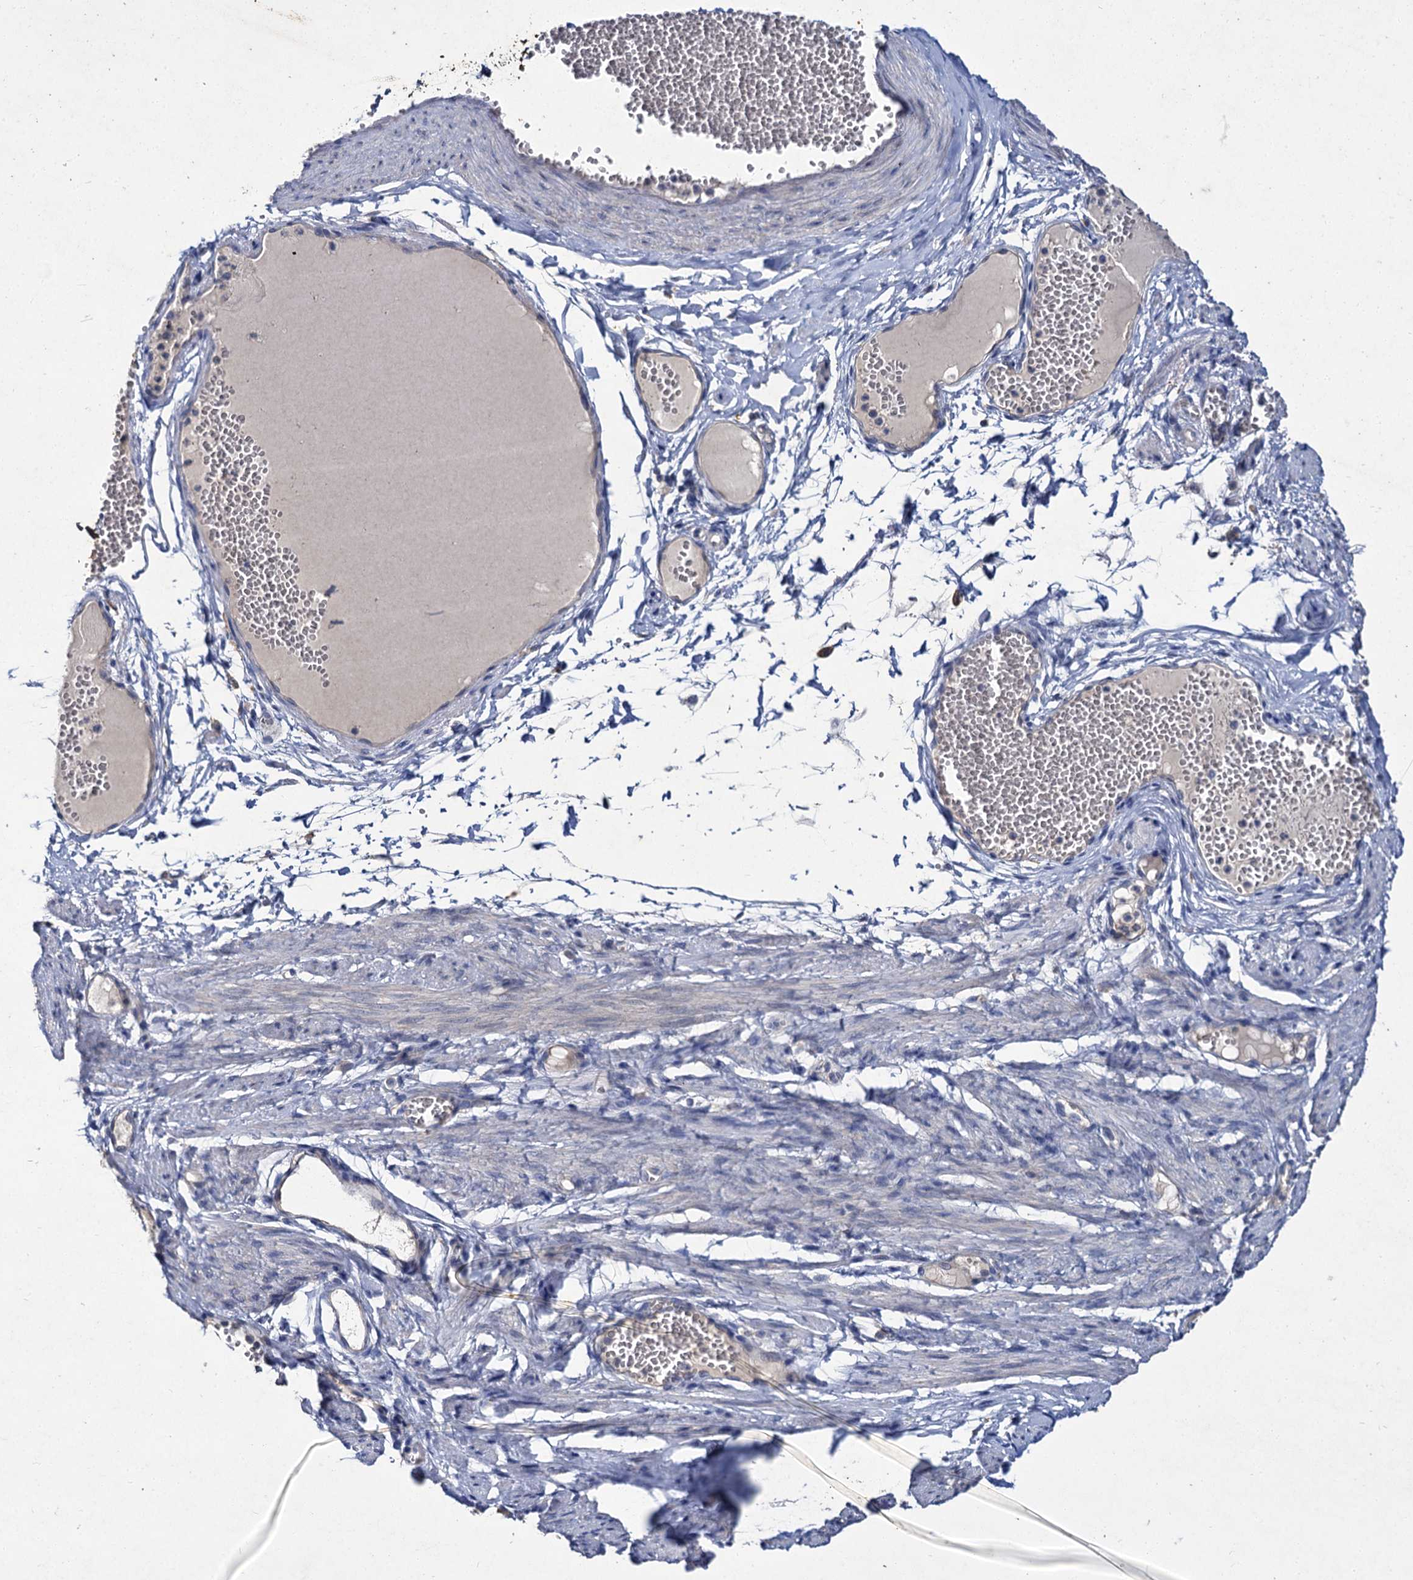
{"staining": {"intensity": "negative", "quantity": "none", "location": "none"}, "tissue": "adipose tissue", "cell_type": "Adipocytes", "image_type": "normal", "snomed": [{"axis": "morphology", "description": "Normal tissue, NOS"}, {"axis": "topography", "description": "Smooth muscle"}, {"axis": "topography", "description": "Peripheral nerve tissue"}], "caption": "Adipocytes are negative for protein expression in normal human adipose tissue. The staining is performed using DAB brown chromogen with nuclei counter-stained in using hematoxylin.", "gene": "ATP9A", "patient": {"sex": "female", "age": 39}}